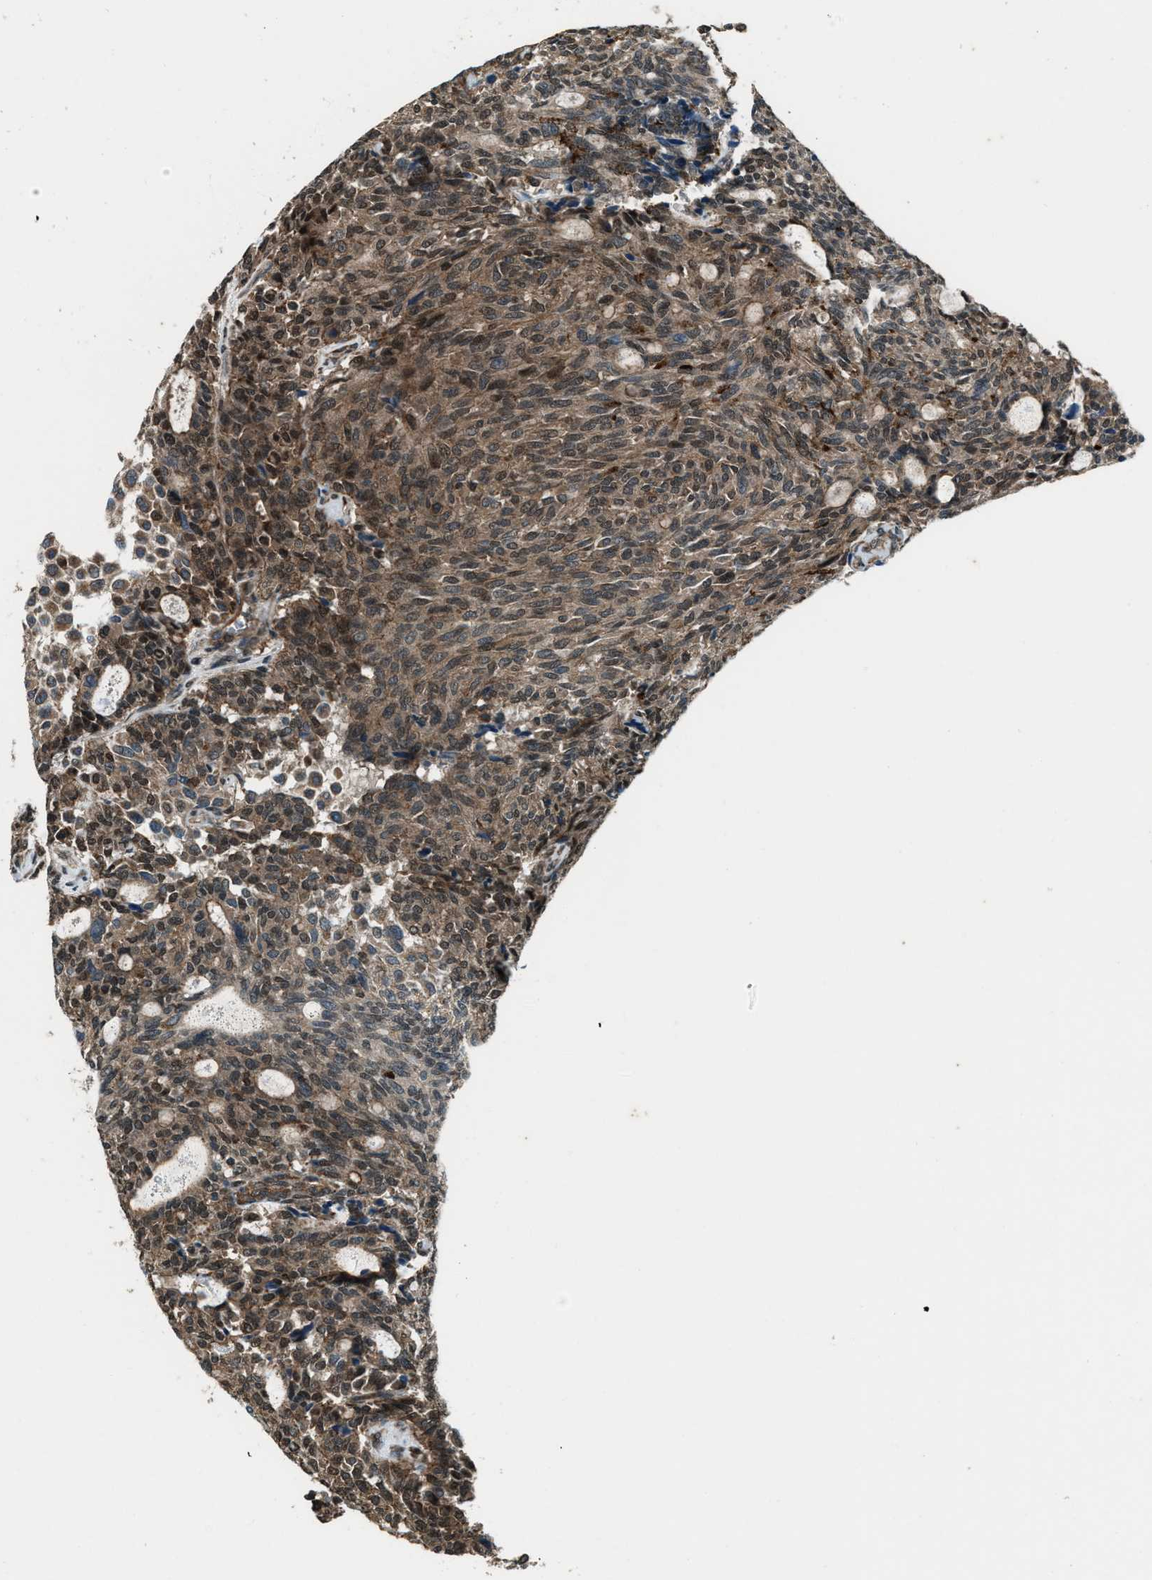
{"staining": {"intensity": "moderate", "quantity": ">75%", "location": "cytoplasmic/membranous"}, "tissue": "carcinoid", "cell_type": "Tumor cells", "image_type": "cancer", "snomed": [{"axis": "morphology", "description": "Carcinoid, malignant, NOS"}, {"axis": "topography", "description": "Pancreas"}], "caption": "Malignant carcinoid stained for a protein shows moderate cytoplasmic/membranous positivity in tumor cells.", "gene": "SVIL", "patient": {"sex": "female", "age": 54}}